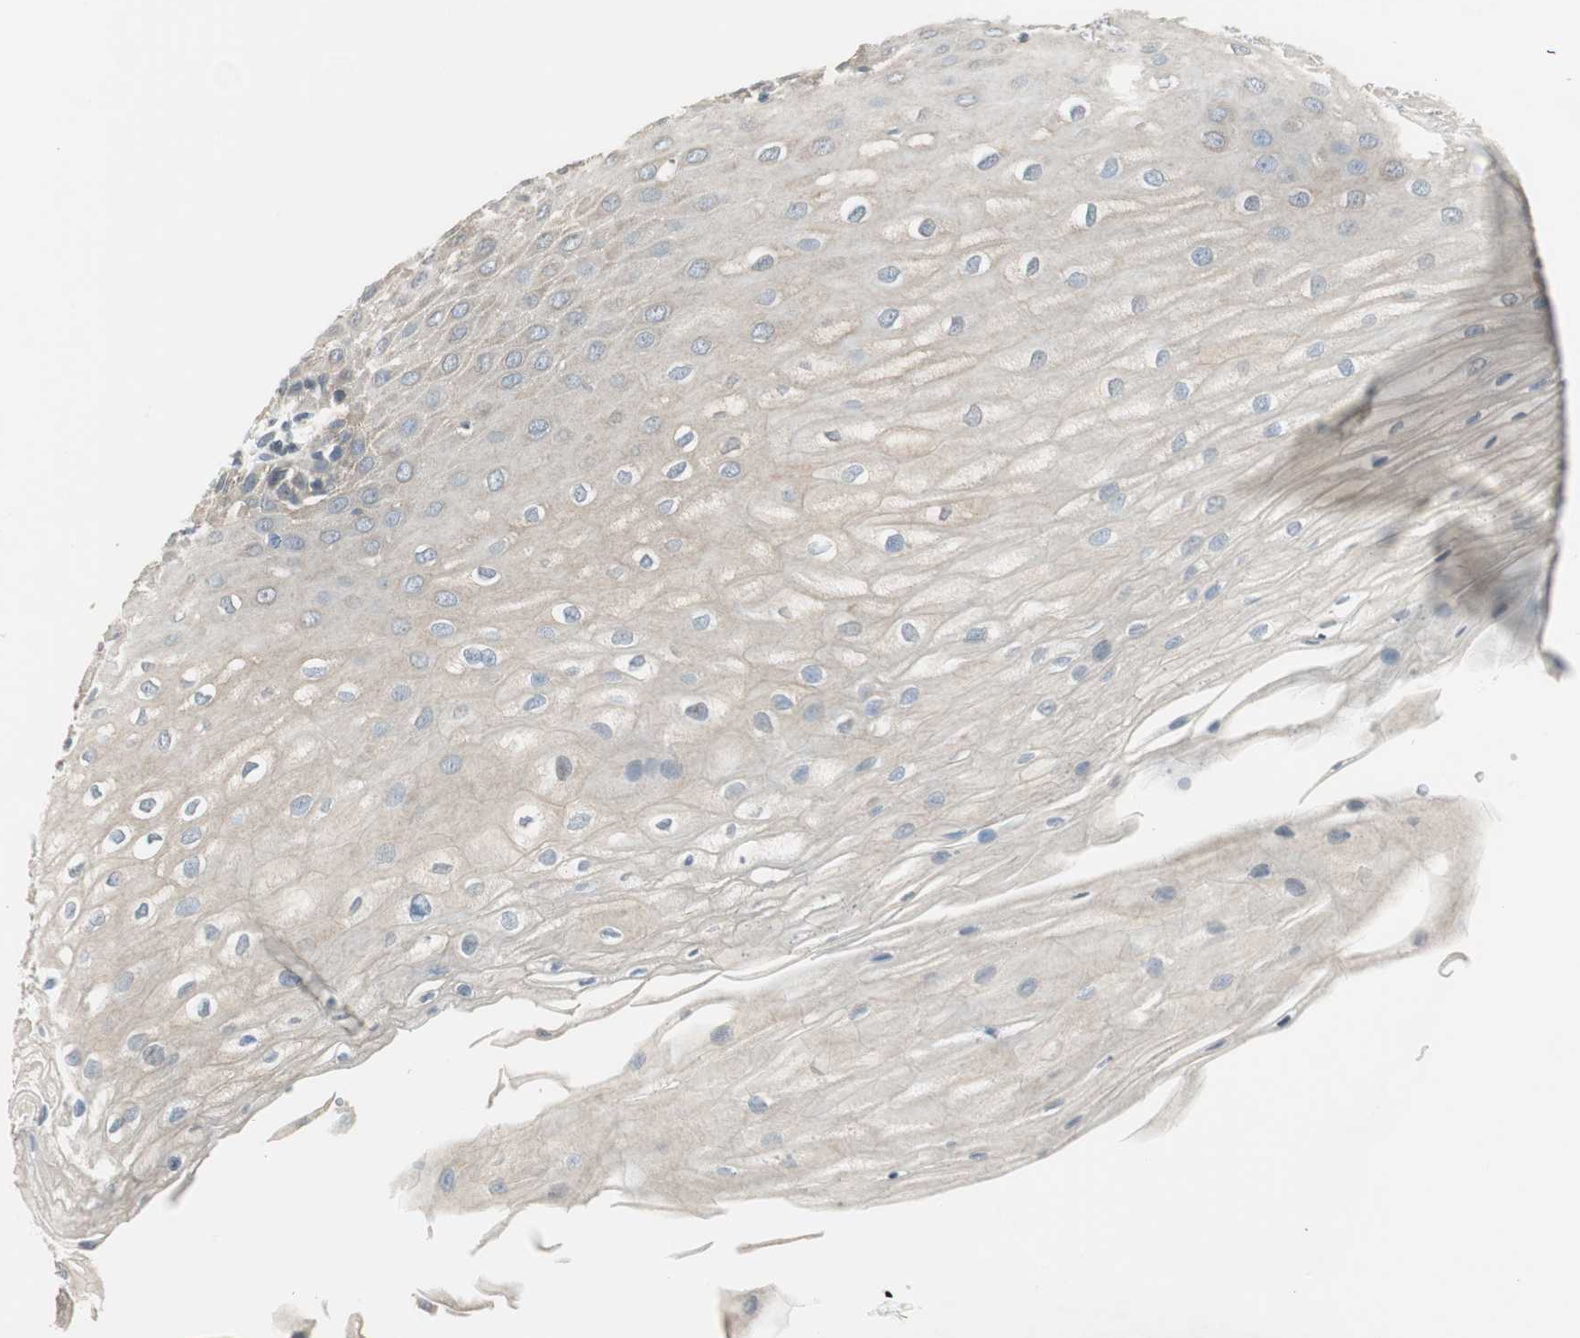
{"staining": {"intensity": "weak", "quantity": "<25%", "location": "cytoplasmic/membranous"}, "tissue": "esophagus", "cell_type": "Squamous epithelial cells", "image_type": "normal", "snomed": [{"axis": "morphology", "description": "Normal tissue, NOS"}, {"axis": "morphology", "description": "Squamous cell carcinoma, NOS"}, {"axis": "topography", "description": "Esophagus"}], "caption": "Squamous epithelial cells are negative for brown protein staining in normal esophagus. (DAB IHC visualized using brightfield microscopy, high magnification).", "gene": "PCDHB15", "patient": {"sex": "male", "age": 65}}